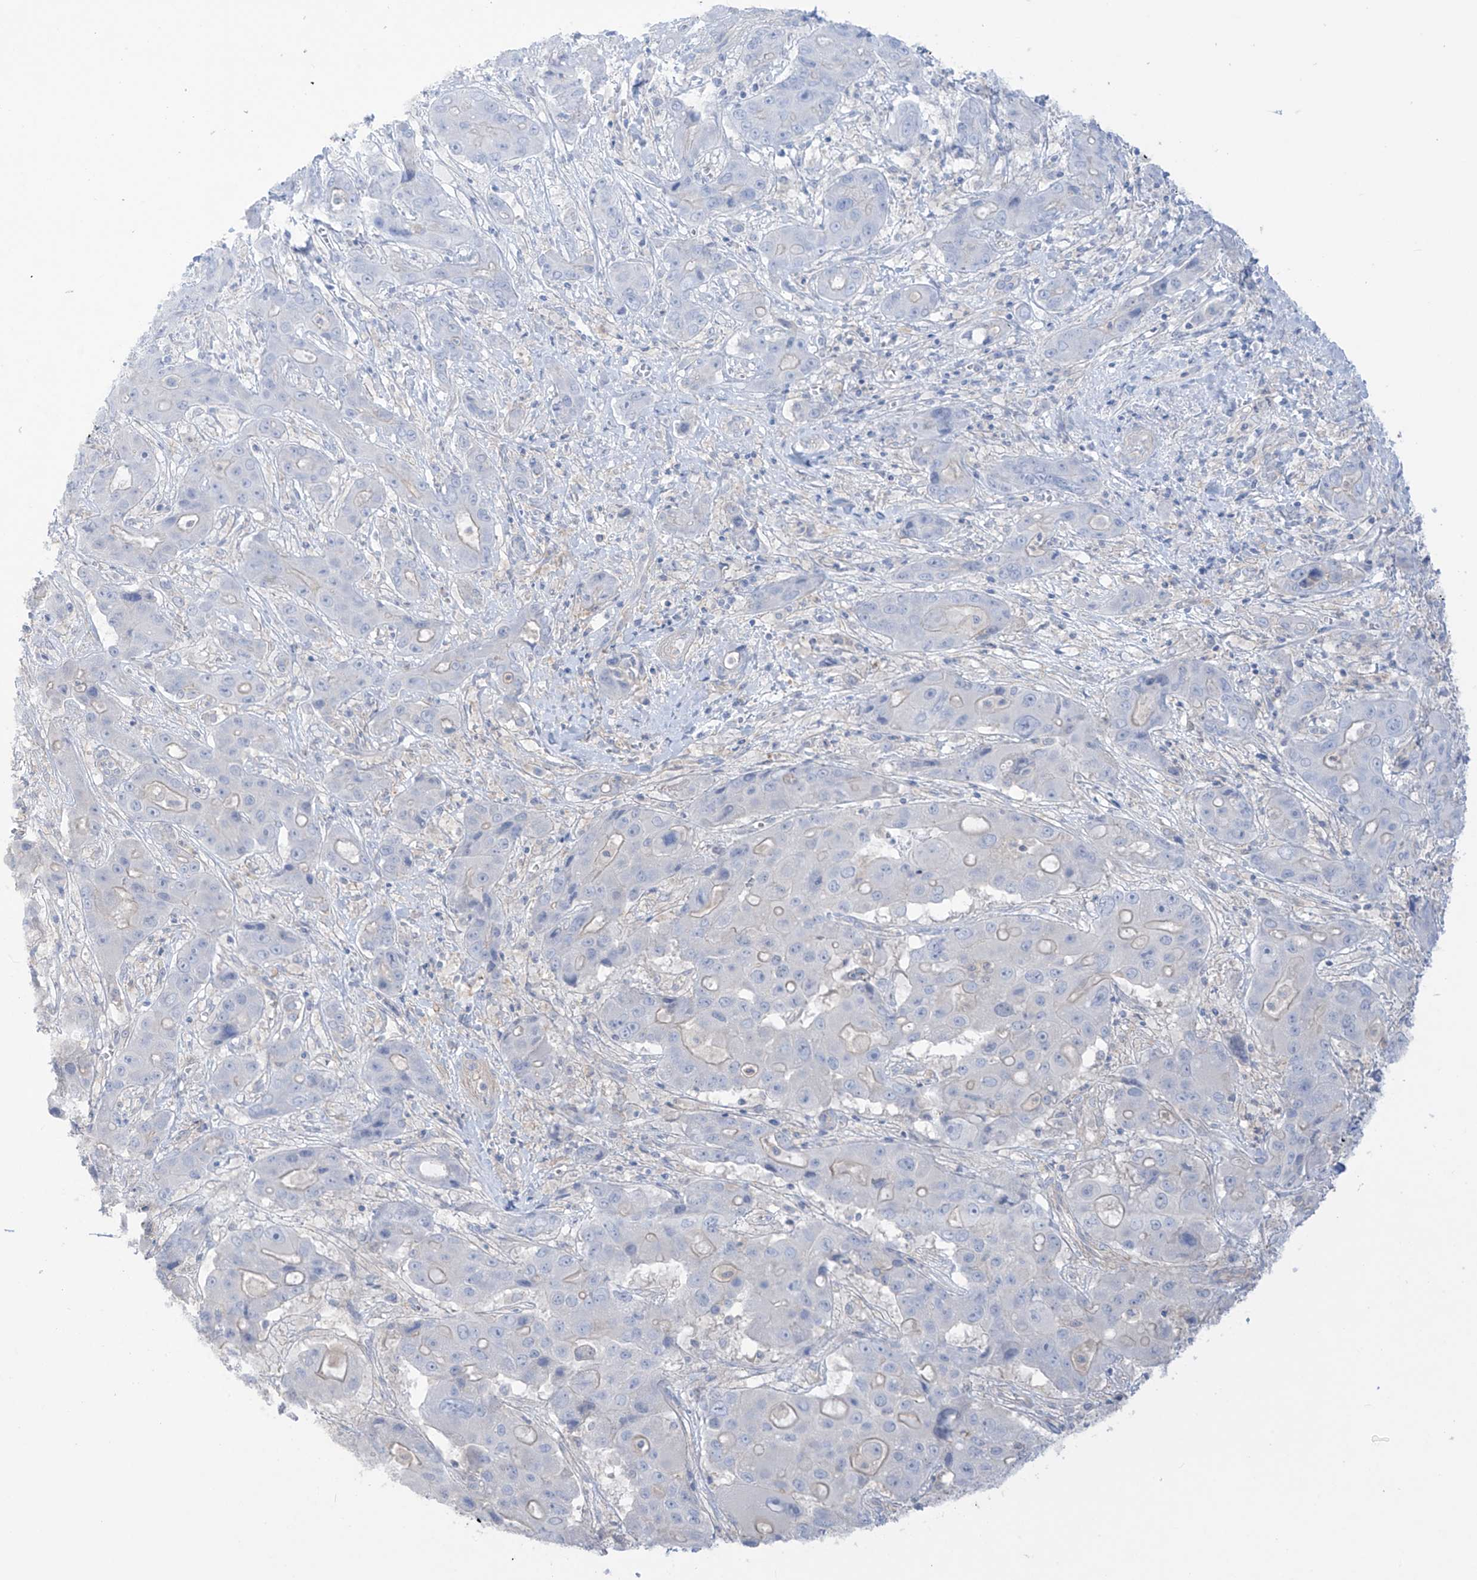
{"staining": {"intensity": "negative", "quantity": "none", "location": "none"}, "tissue": "liver cancer", "cell_type": "Tumor cells", "image_type": "cancer", "snomed": [{"axis": "morphology", "description": "Cholangiocarcinoma"}, {"axis": "topography", "description": "Liver"}], "caption": "This is an immunohistochemistry histopathology image of human liver cholangiocarcinoma. There is no staining in tumor cells.", "gene": "TRMU", "patient": {"sex": "male", "age": 67}}